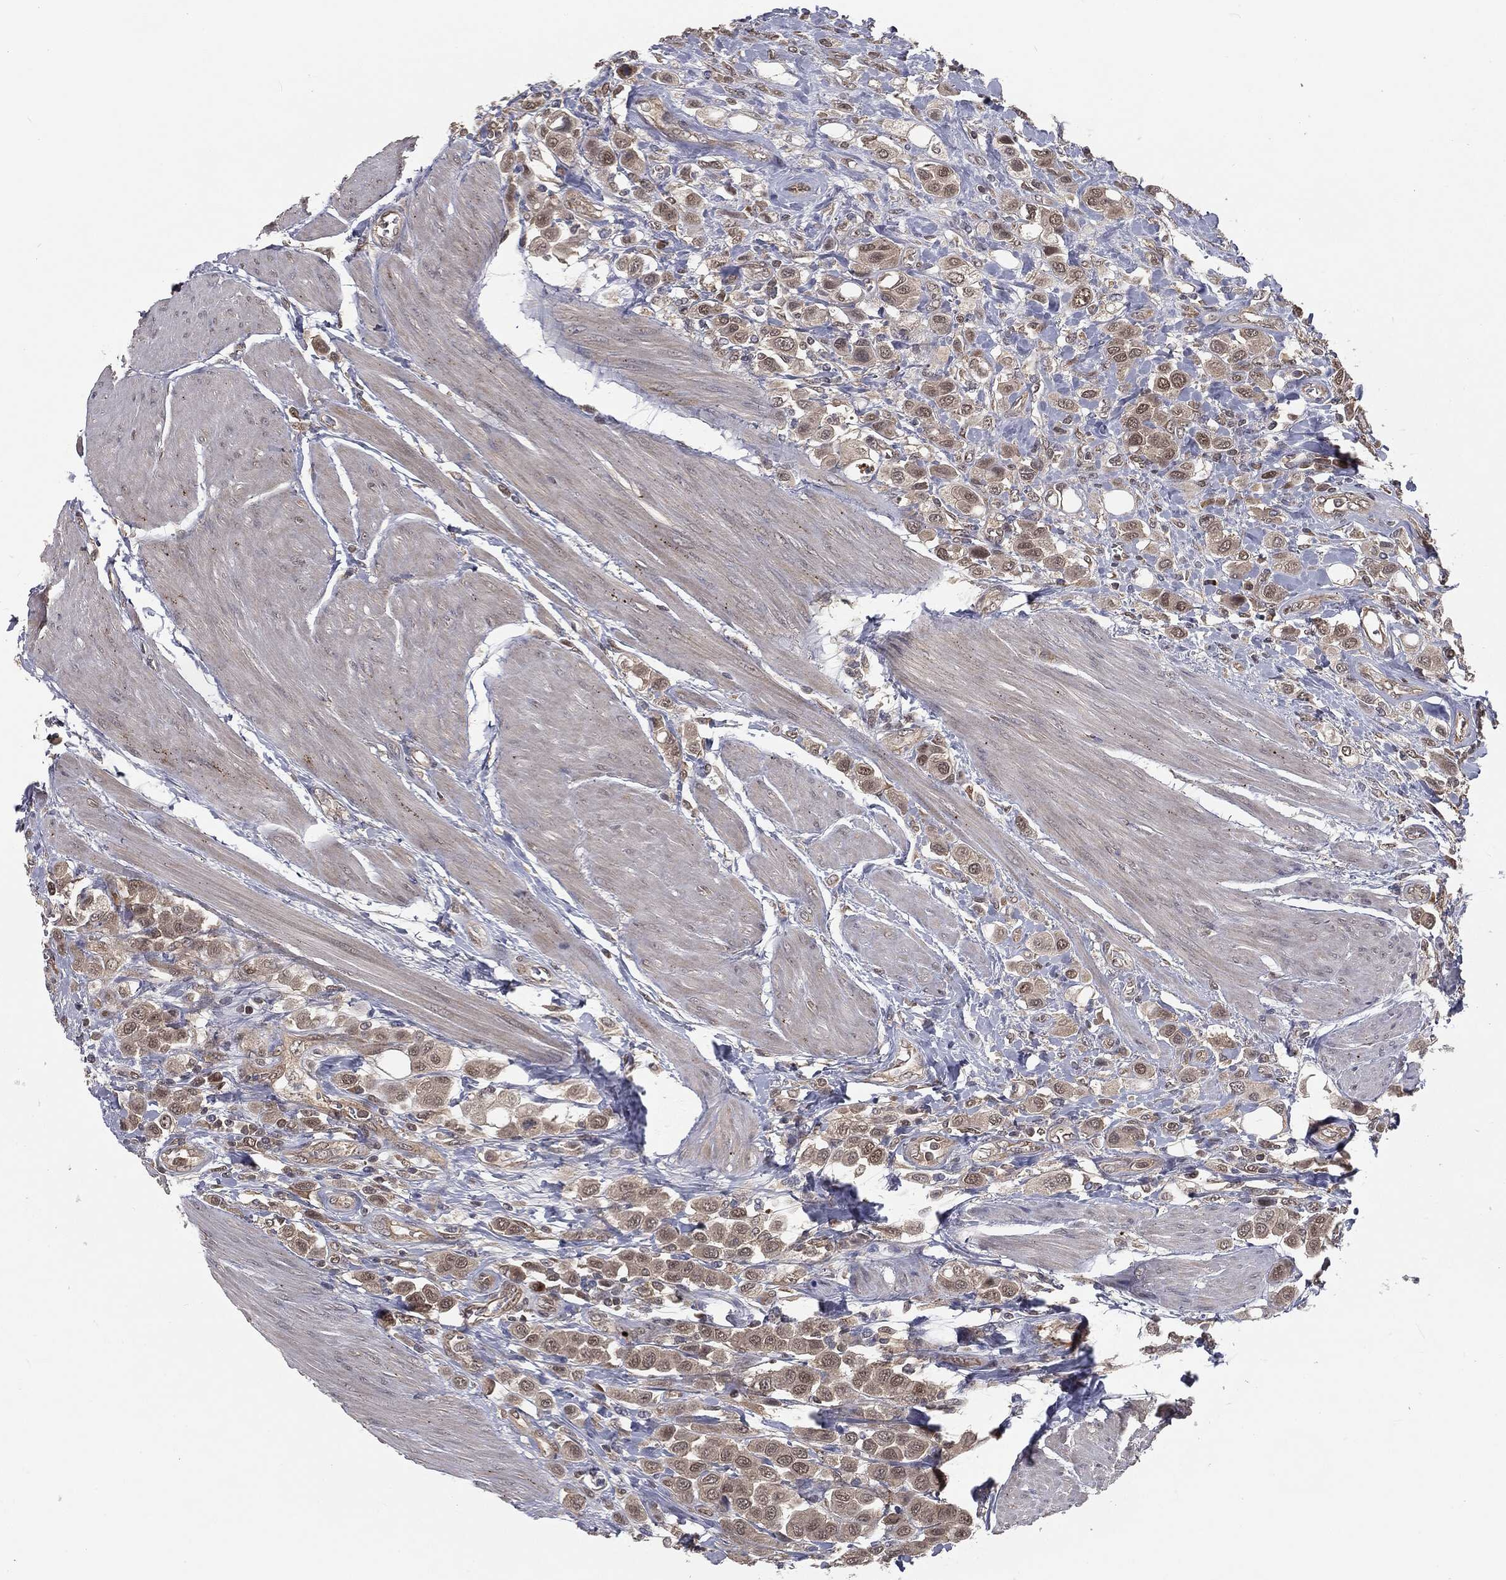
{"staining": {"intensity": "moderate", "quantity": "<25%", "location": "nuclear"}, "tissue": "urothelial cancer", "cell_type": "Tumor cells", "image_type": "cancer", "snomed": [{"axis": "morphology", "description": "Urothelial carcinoma, High grade"}, {"axis": "topography", "description": "Urinary bladder"}], "caption": "Urothelial carcinoma (high-grade) stained with a protein marker displays moderate staining in tumor cells.", "gene": "FBXO7", "patient": {"sex": "male", "age": 50}}